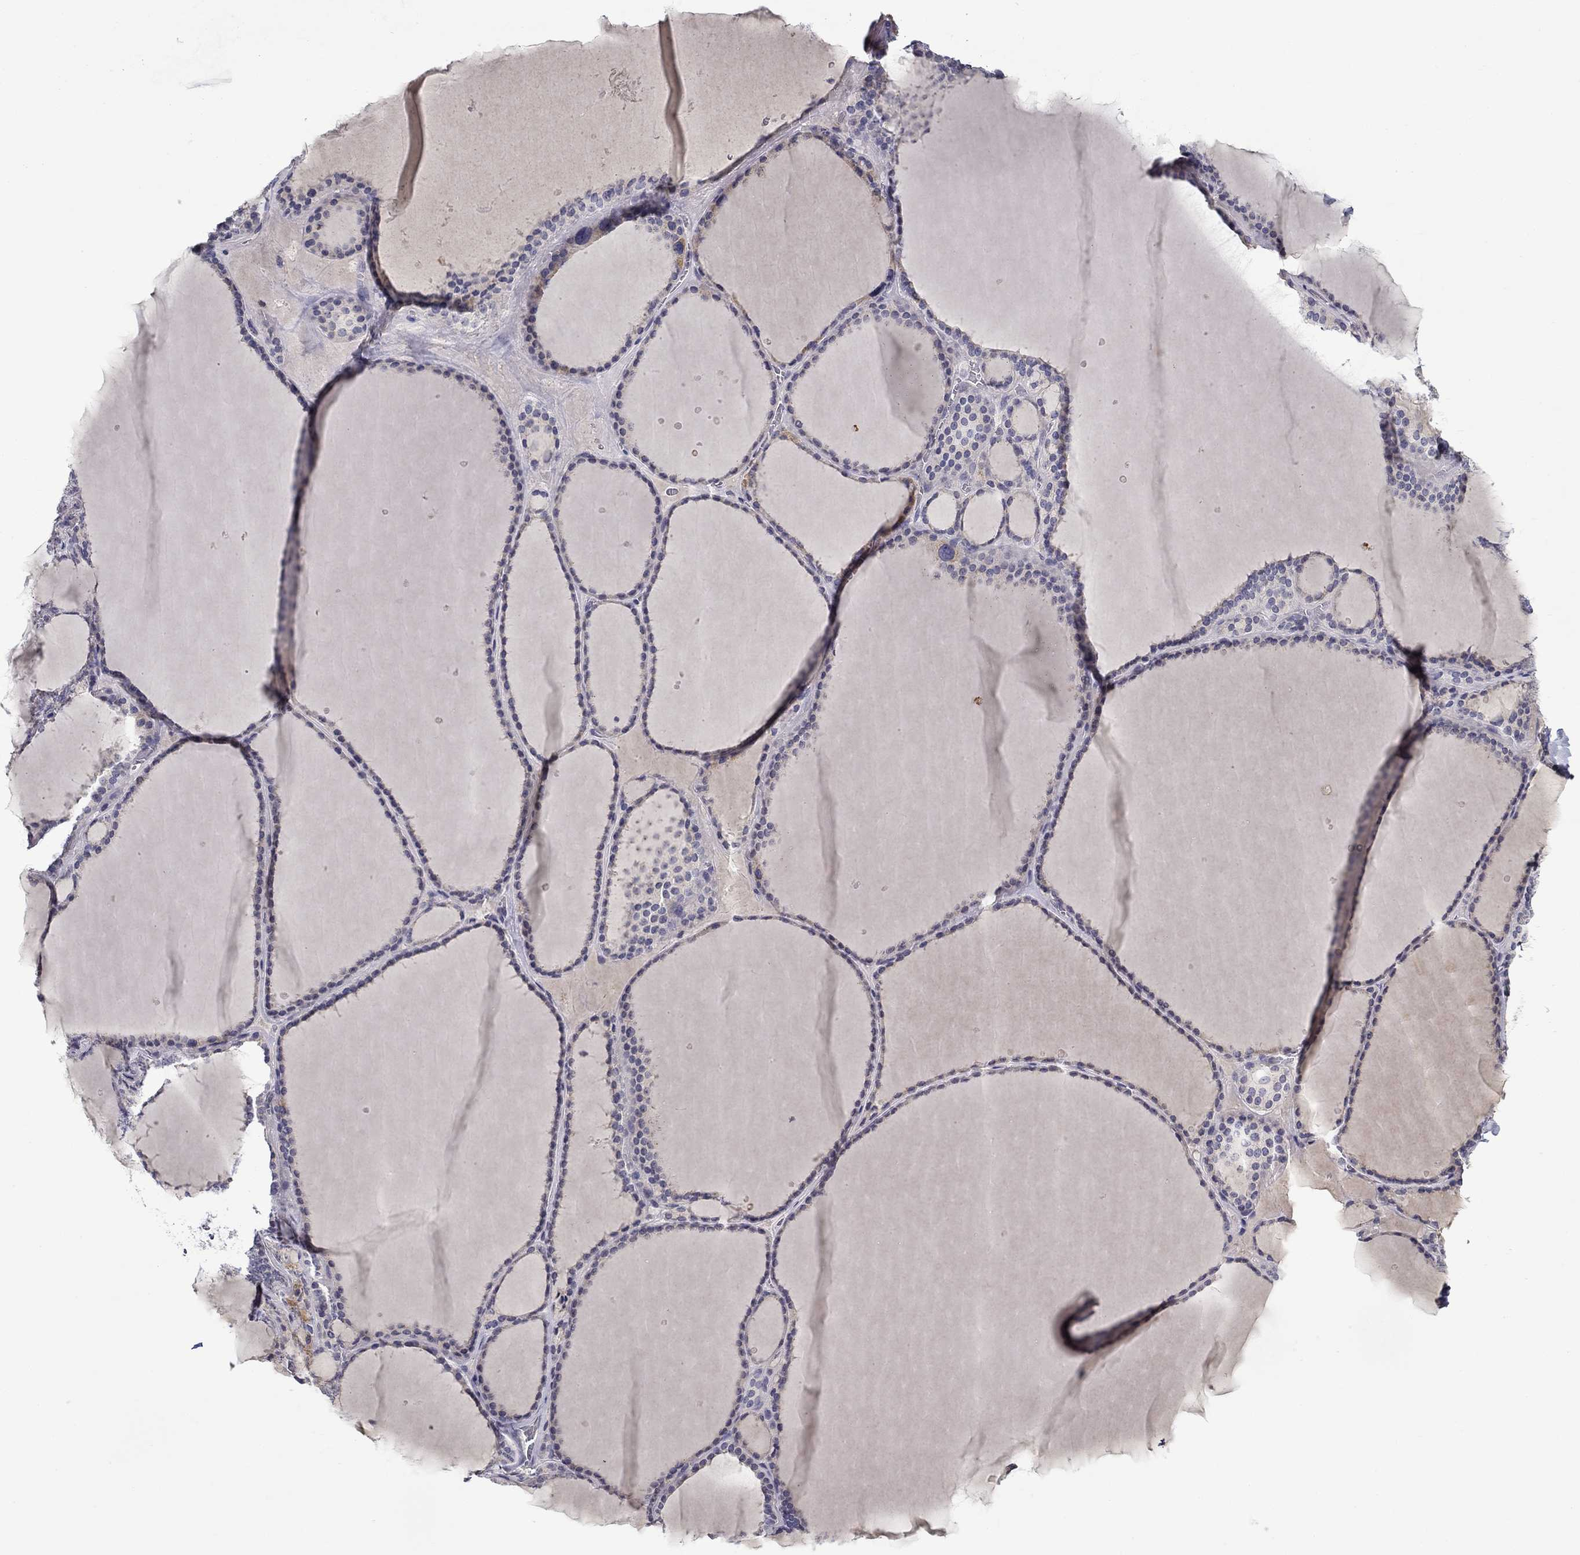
{"staining": {"intensity": "negative", "quantity": "none", "location": "none"}, "tissue": "thyroid gland", "cell_type": "Glandular cells", "image_type": "normal", "snomed": [{"axis": "morphology", "description": "Normal tissue, NOS"}, {"axis": "topography", "description": "Thyroid gland"}], "caption": "This is an immunohistochemistry image of unremarkable thyroid gland. There is no expression in glandular cells.", "gene": "SPATA7", "patient": {"sex": "male", "age": 63}}